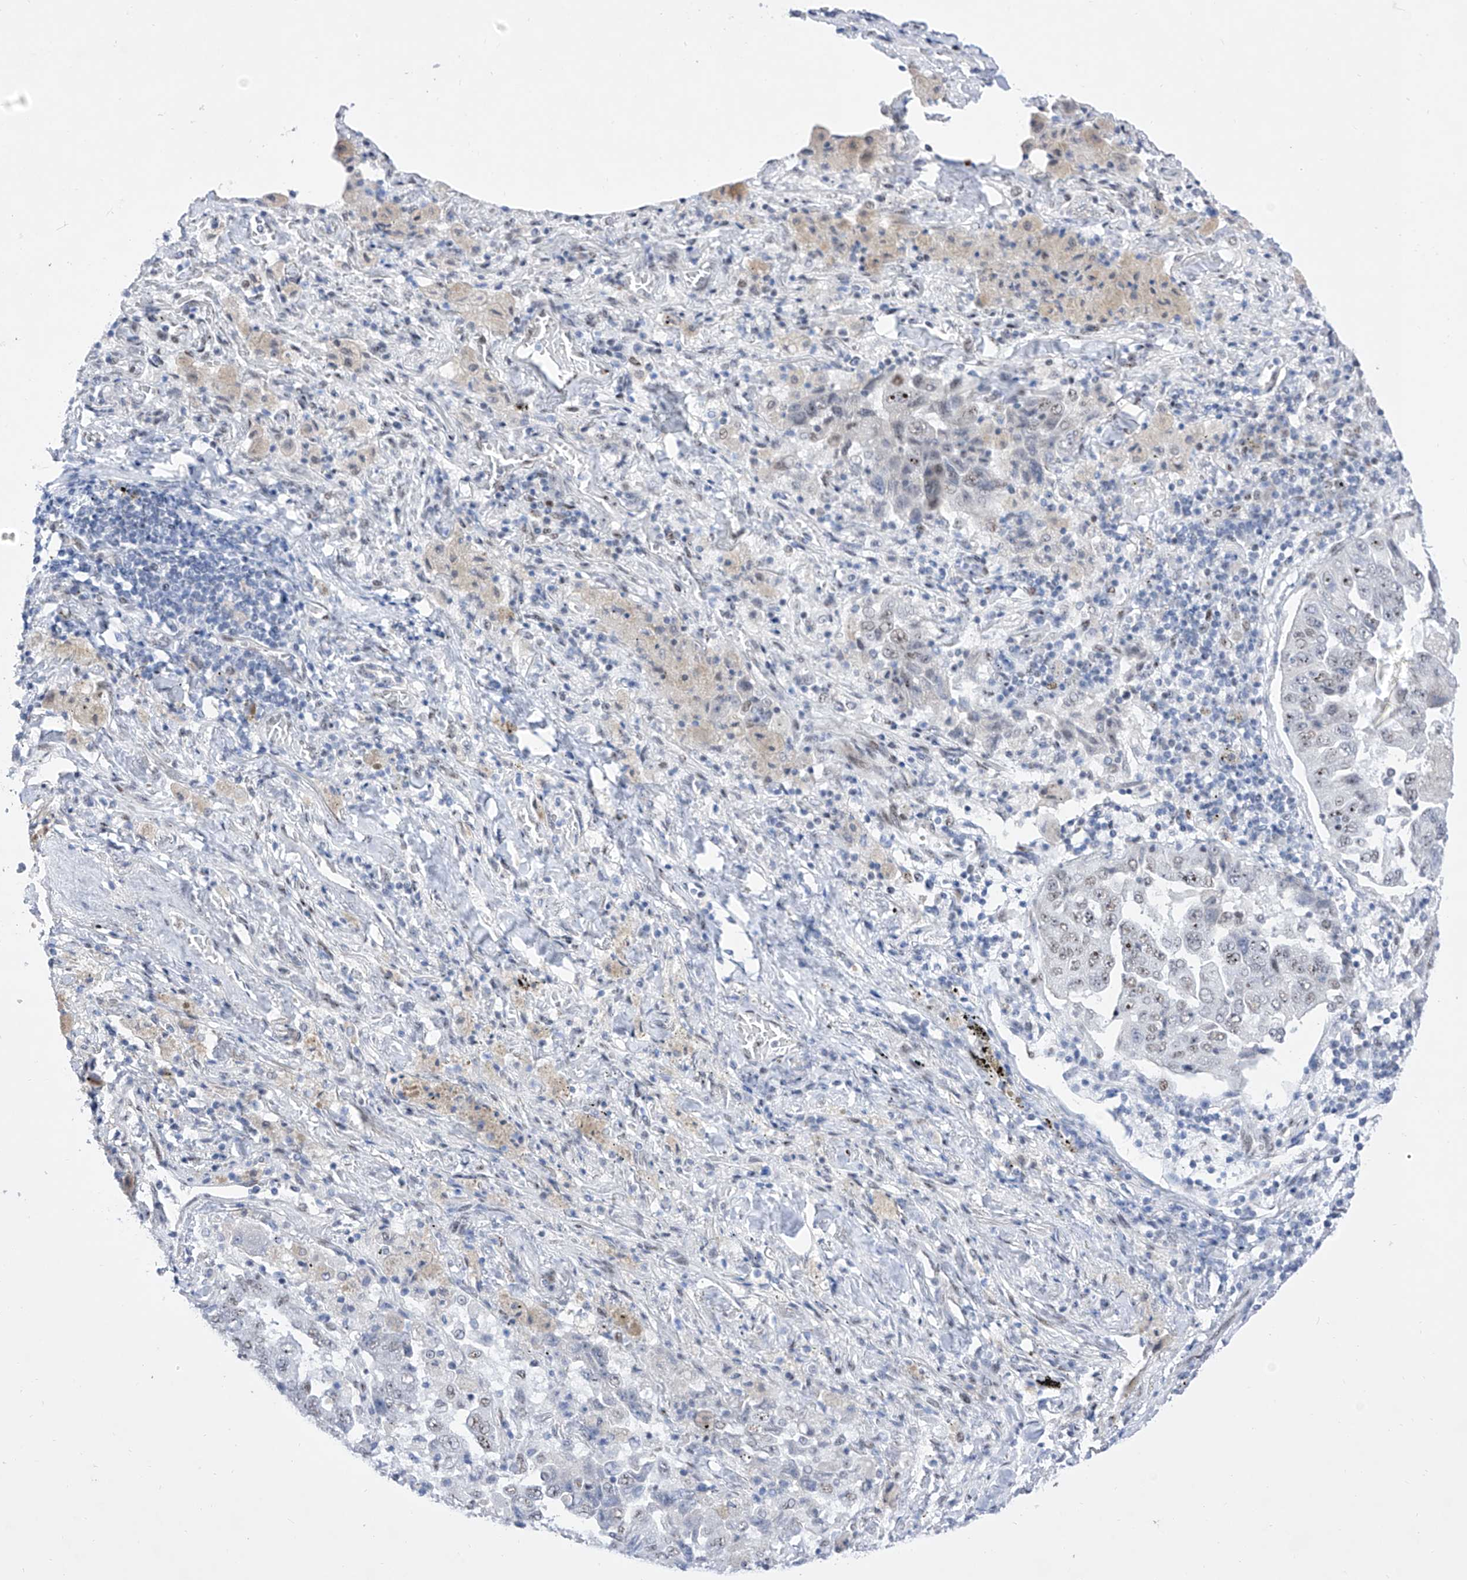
{"staining": {"intensity": "negative", "quantity": "none", "location": "none"}, "tissue": "lung cancer", "cell_type": "Tumor cells", "image_type": "cancer", "snomed": [{"axis": "morphology", "description": "Adenocarcinoma, NOS"}, {"axis": "topography", "description": "Lung"}], "caption": "An immunohistochemistry micrograph of lung cancer is shown. There is no staining in tumor cells of lung cancer.", "gene": "ATN1", "patient": {"sex": "female", "age": 51}}